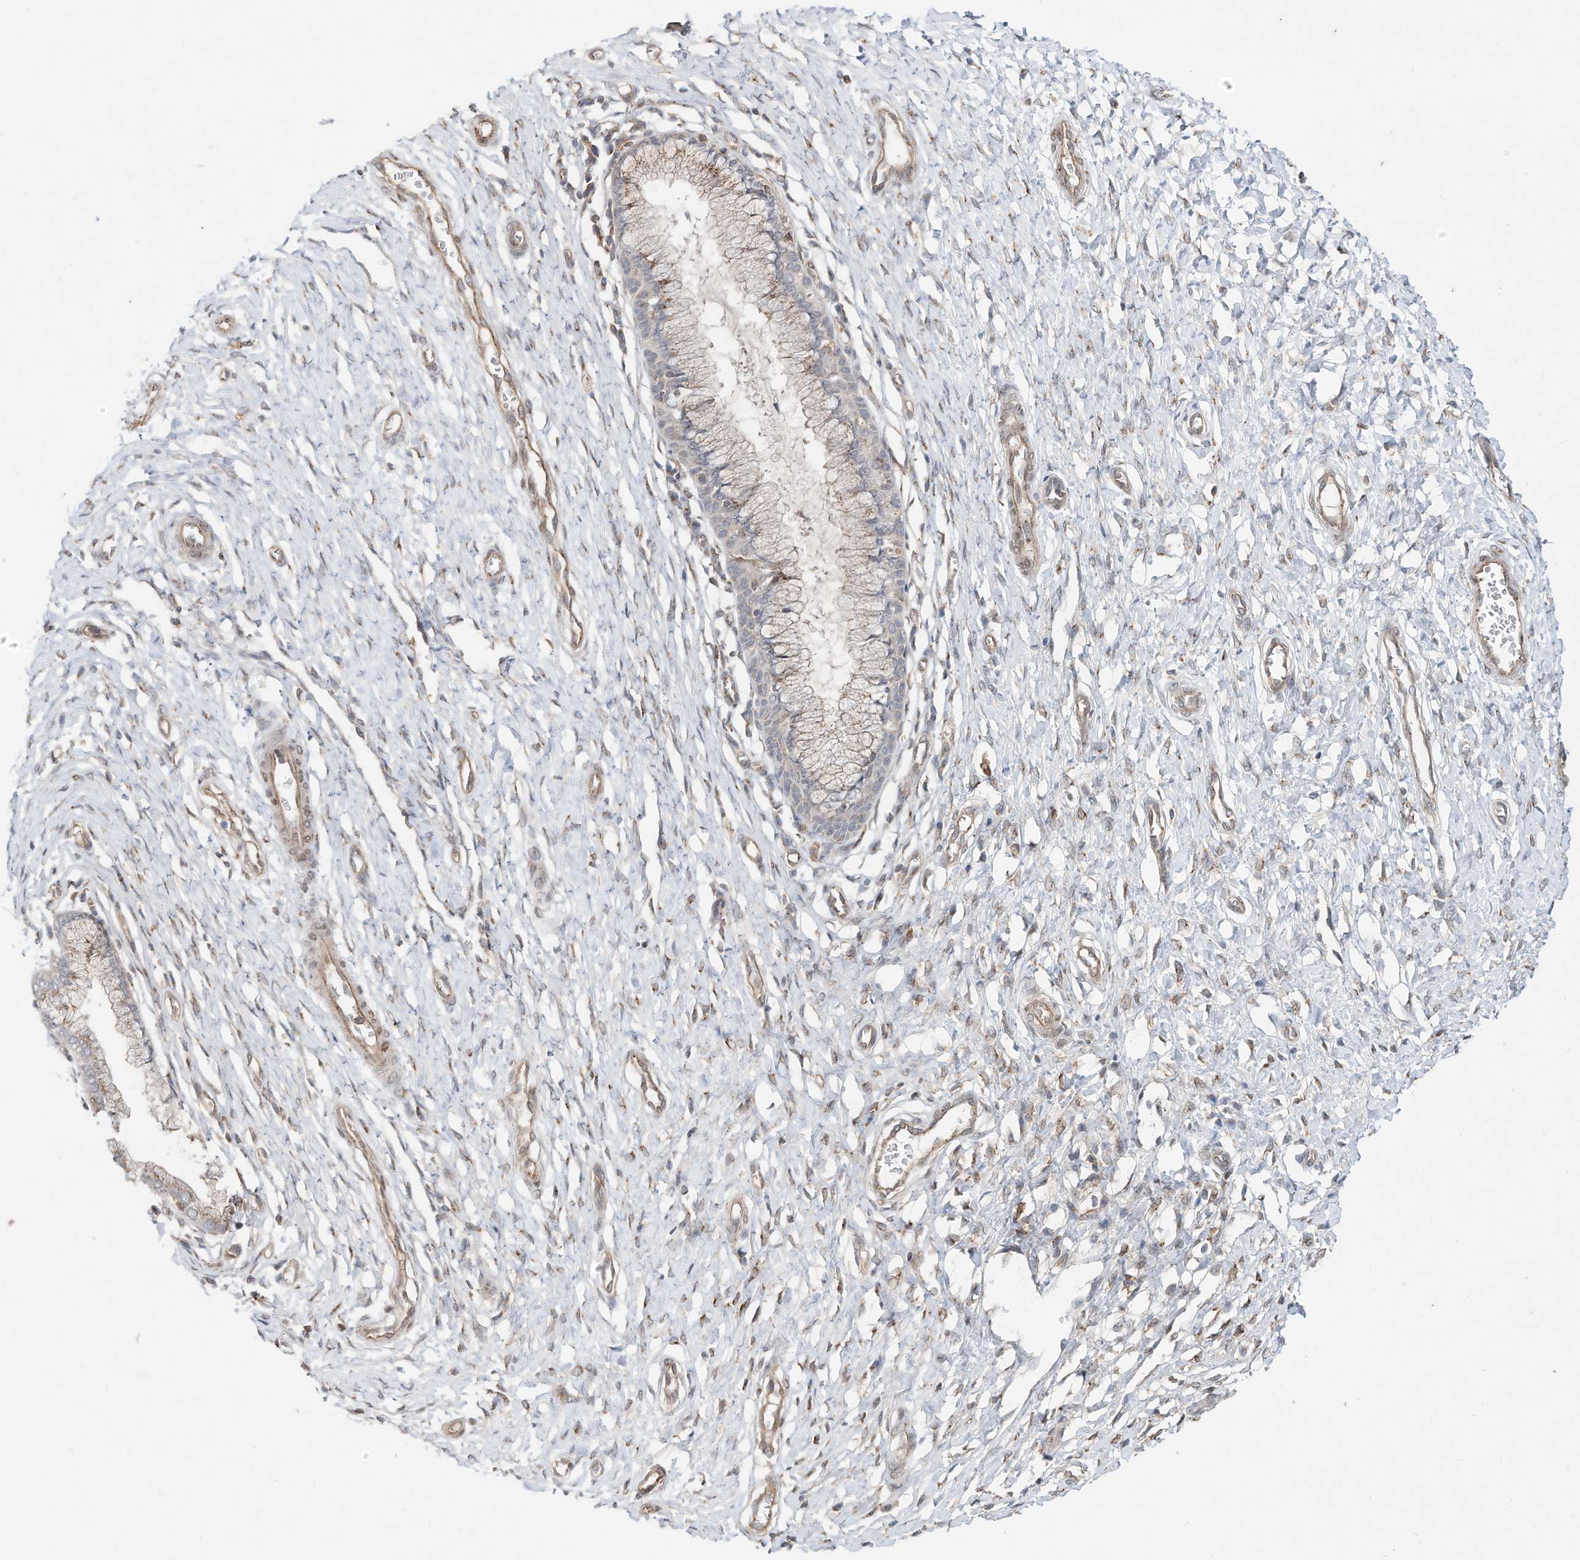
{"staining": {"intensity": "moderate", "quantity": "25%-75%", "location": "cytoplasmic/membranous"}, "tissue": "cervix", "cell_type": "Glandular cells", "image_type": "normal", "snomed": [{"axis": "morphology", "description": "Normal tissue, NOS"}, {"axis": "topography", "description": "Cervix"}], "caption": "Immunohistochemical staining of benign human cervix exhibits moderate cytoplasmic/membranous protein positivity in approximately 25%-75% of glandular cells.", "gene": "CUX1", "patient": {"sex": "female", "age": 55}}